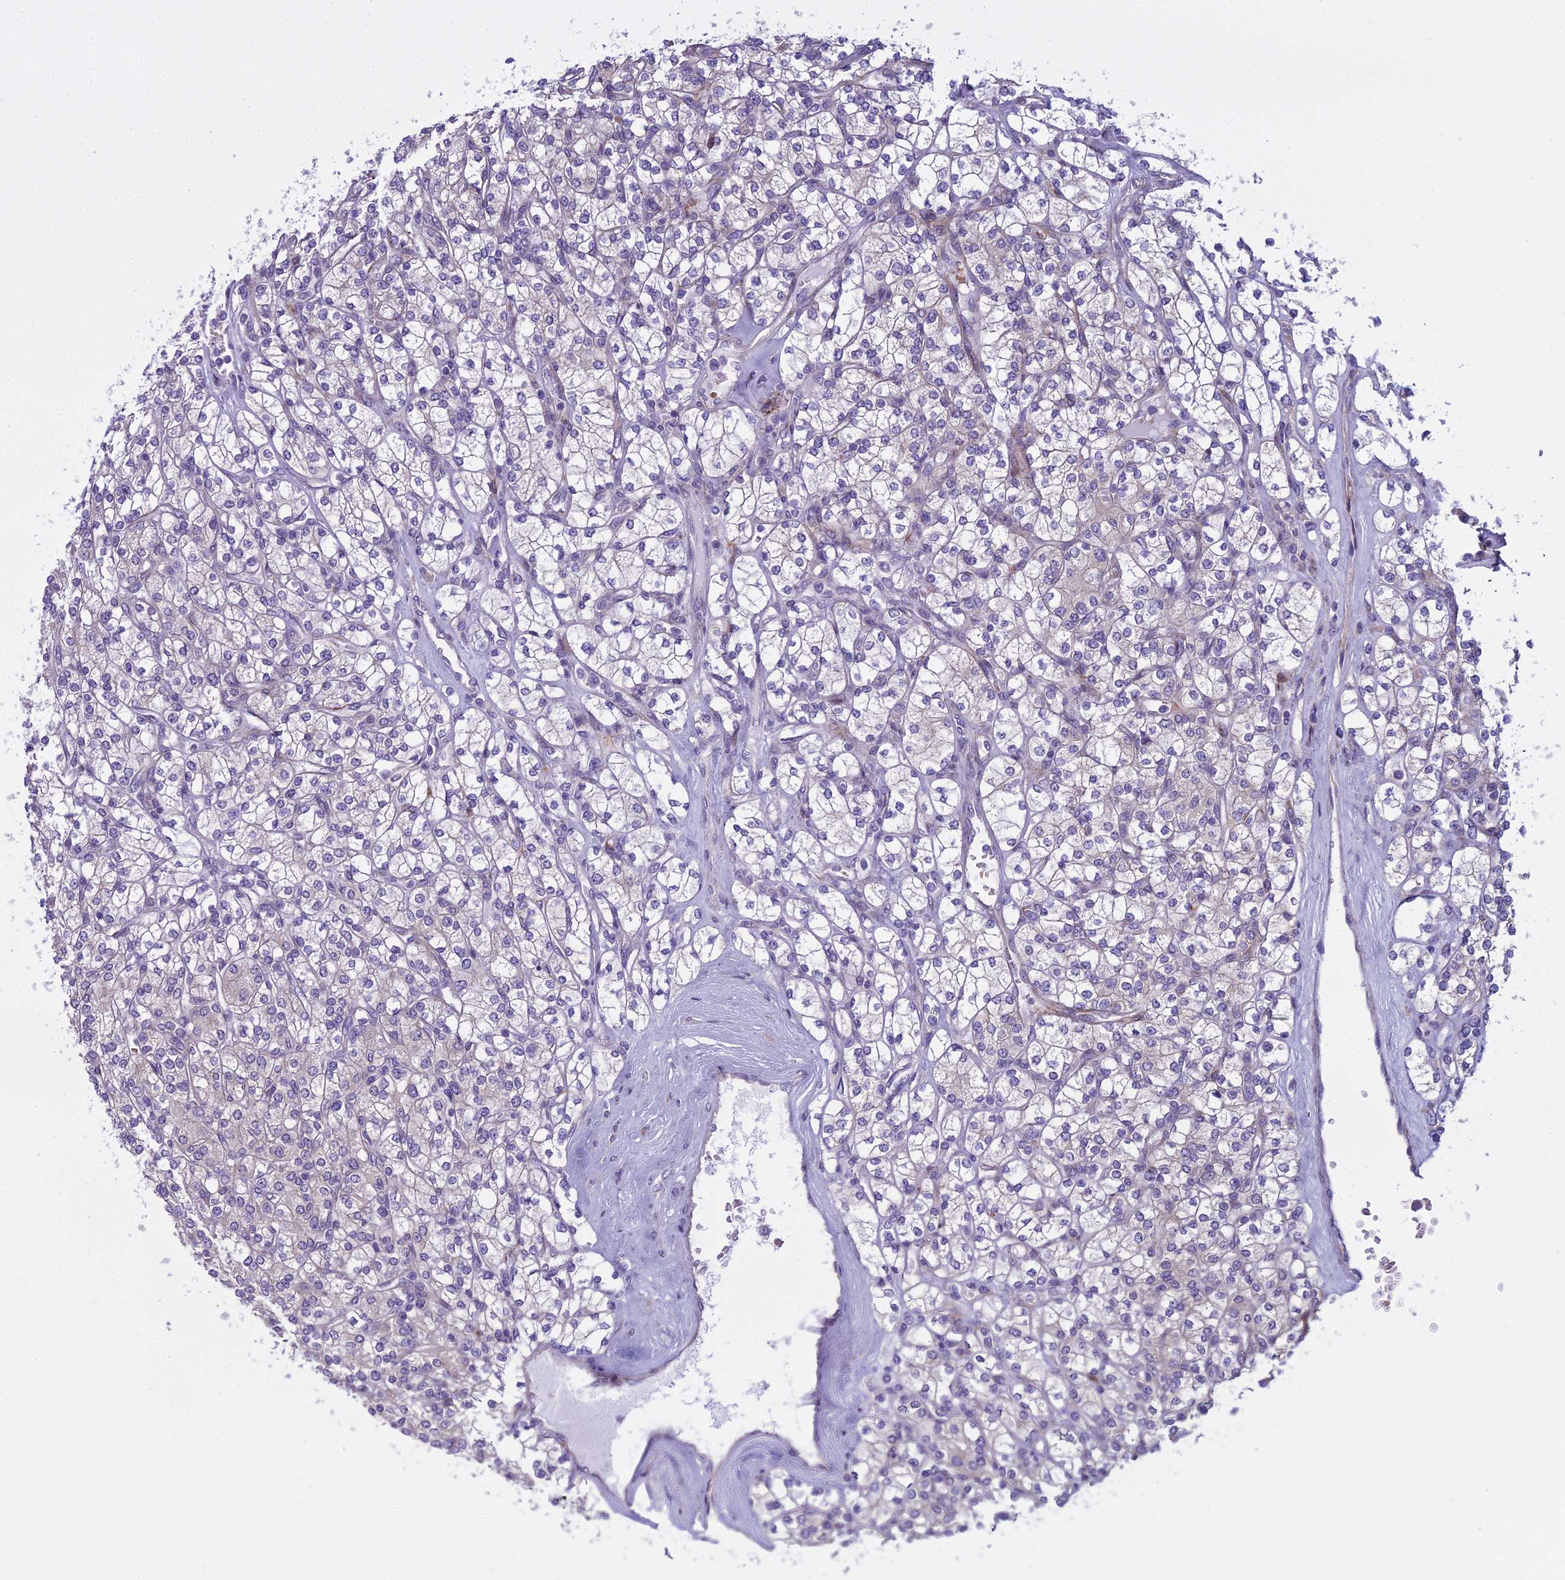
{"staining": {"intensity": "negative", "quantity": "none", "location": "none"}, "tissue": "renal cancer", "cell_type": "Tumor cells", "image_type": "cancer", "snomed": [{"axis": "morphology", "description": "Adenocarcinoma, NOS"}, {"axis": "topography", "description": "Kidney"}], "caption": "The histopathology image displays no significant expression in tumor cells of renal cancer (adenocarcinoma).", "gene": "PCDHB14", "patient": {"sex": "male", "age": 77}}